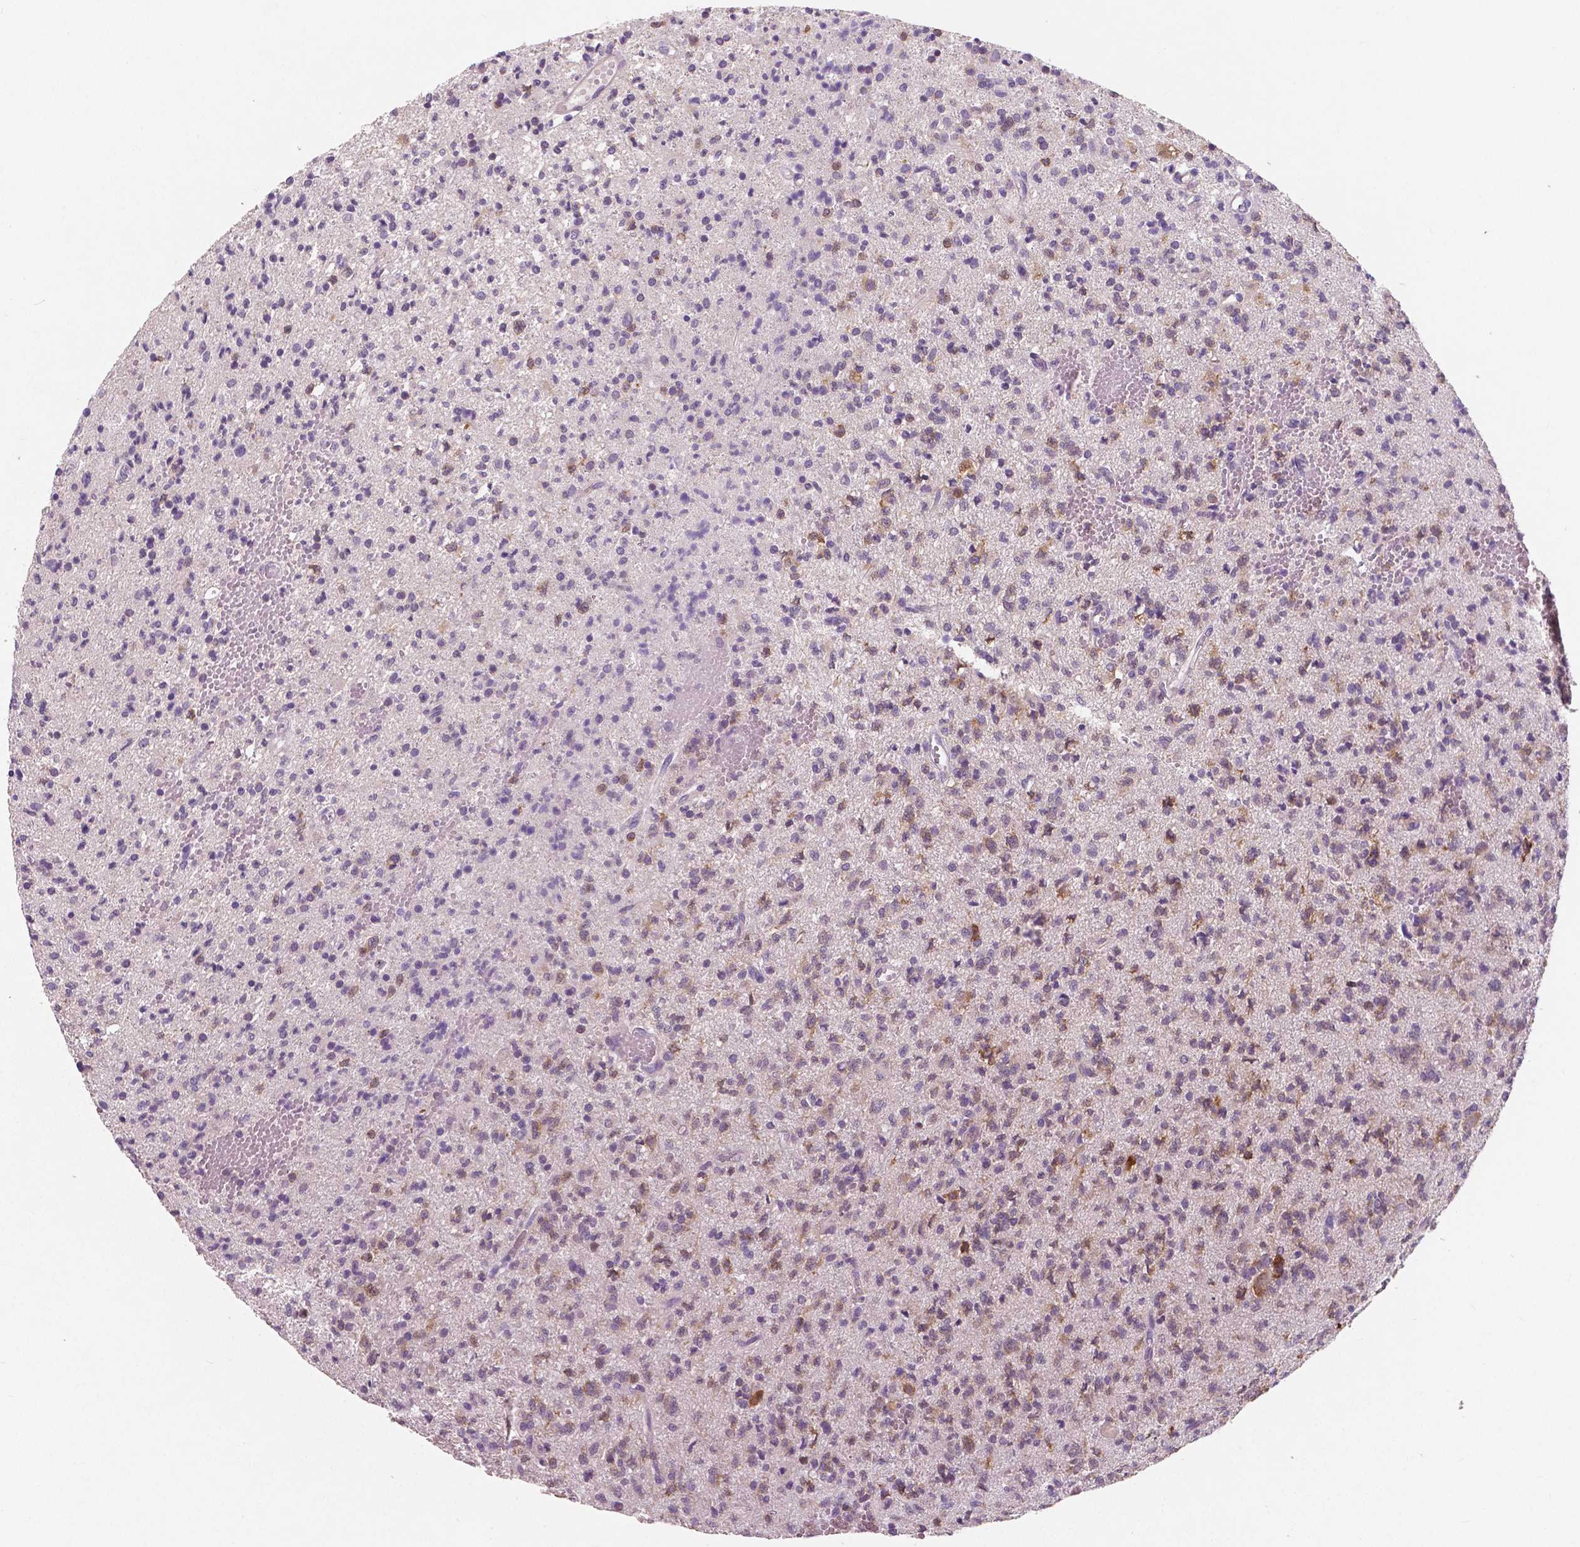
{"staining": {"intensity": "negative", "quantity": "none", "location": "none"}, "tissue": "glioma", "cell_type": "Tumor cells", "image_type": "cancer", "snomed": [{"axis": "morphology", "description": "Glioma, malignant, Low grade"}, {"axis": "topography", "description": "Brain"}], "caption": "Photomicrograph shows no significant protein expression in tumor cells of glioma.", "gene": "LSM14B", "patient": {"sex": "male", "age": 64}}